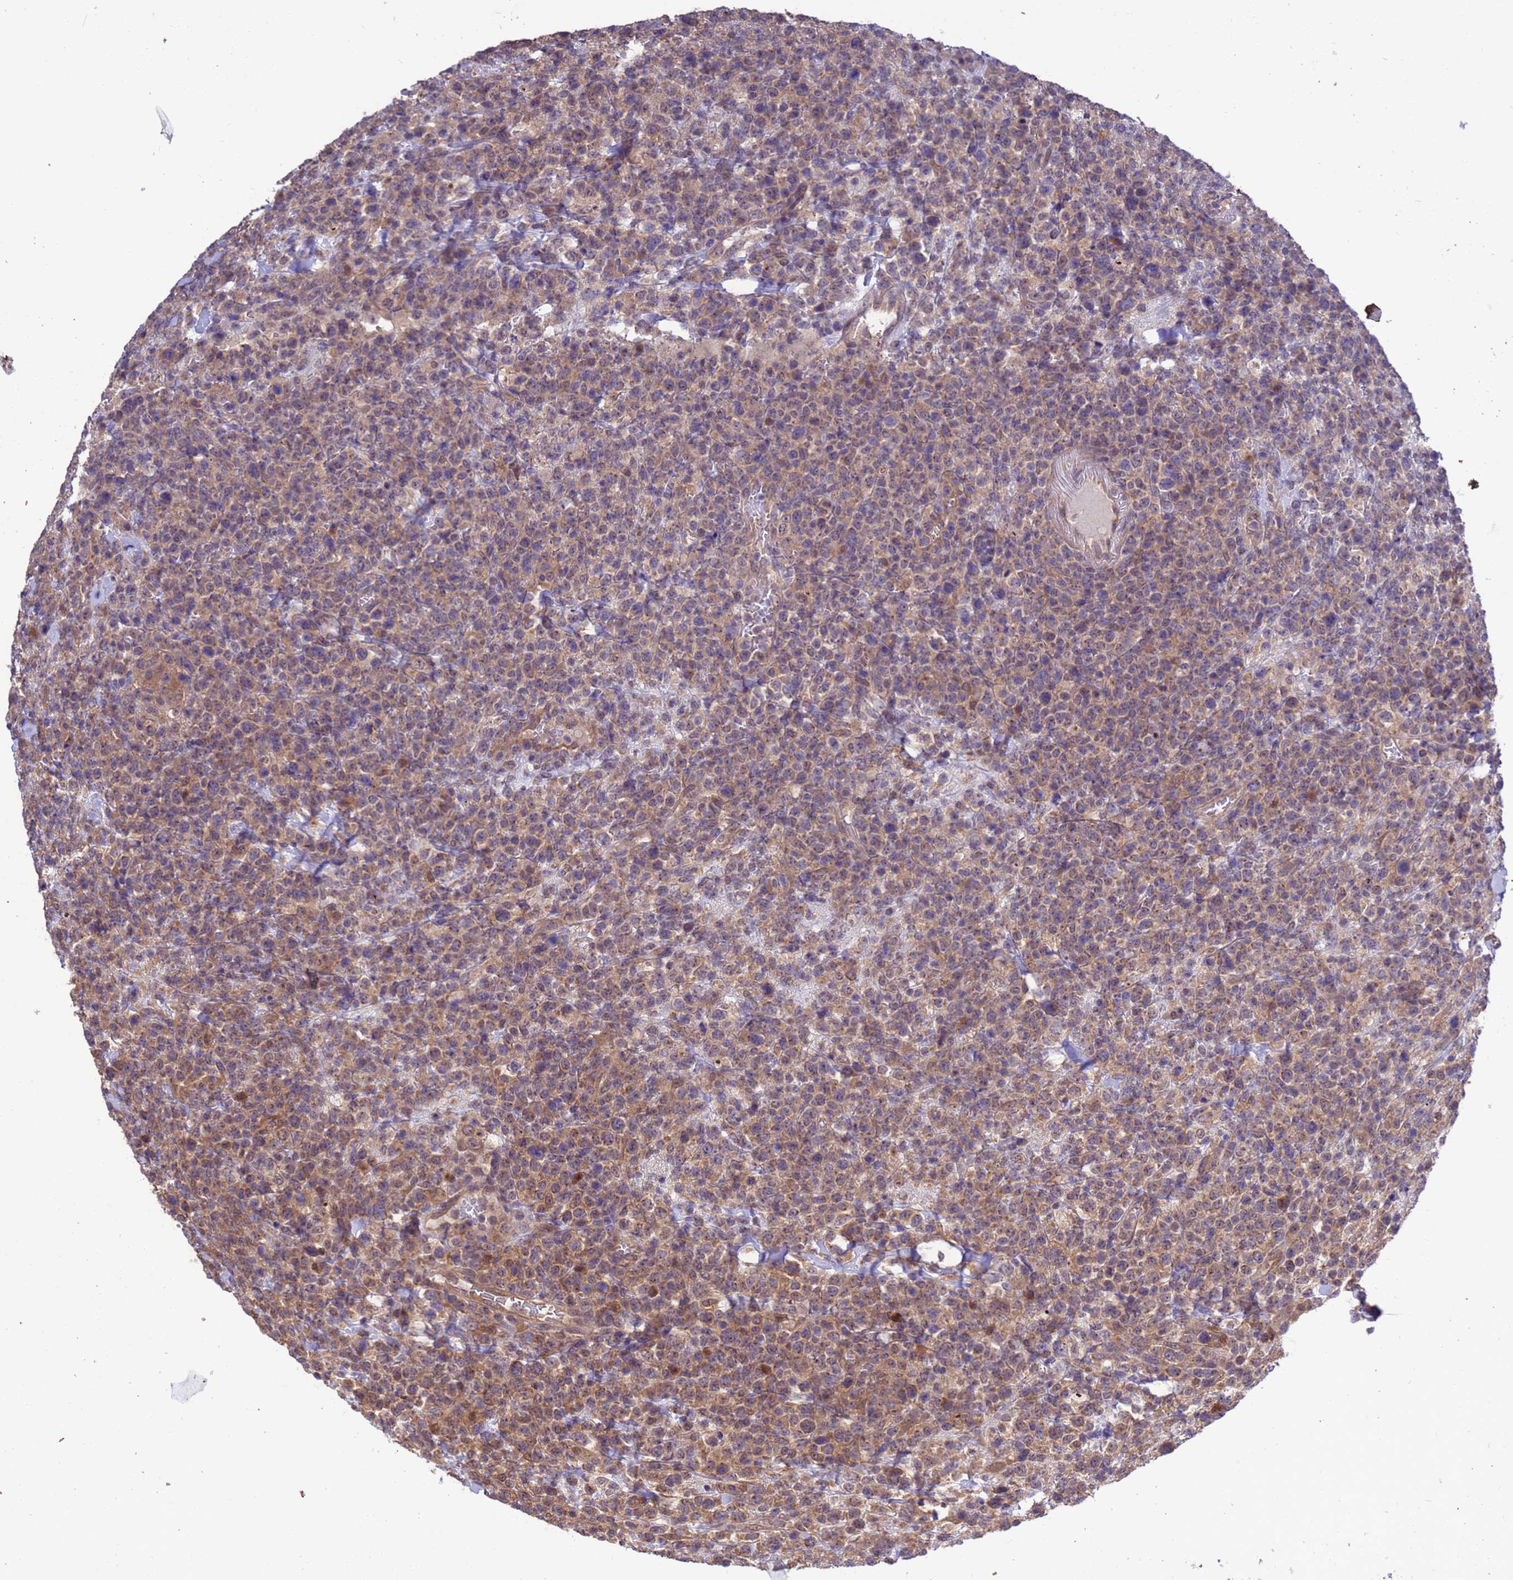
{"staining": {"intensity": "weak", "quantity": ">75%", "location": "cytoplasmic/membranous"}, "tissue": "lymphoma", "cell_type": "Tumor cells", "image_type": "cancer", "snomed": [{"axis": "morphology", "description": "Malignant lymphoma, non-Hodgkin's type, High grade"}, {"axis": "topography", "description": "Colon"}], "caption": "Lymphoma was stained to show a protein in brown. There is low levels of weak cytoplasmic/membranous positivity in approximately >75% of tumor cells.", "gene": "ZFP69B", "patient": {"sex": "female", "age": 53}}